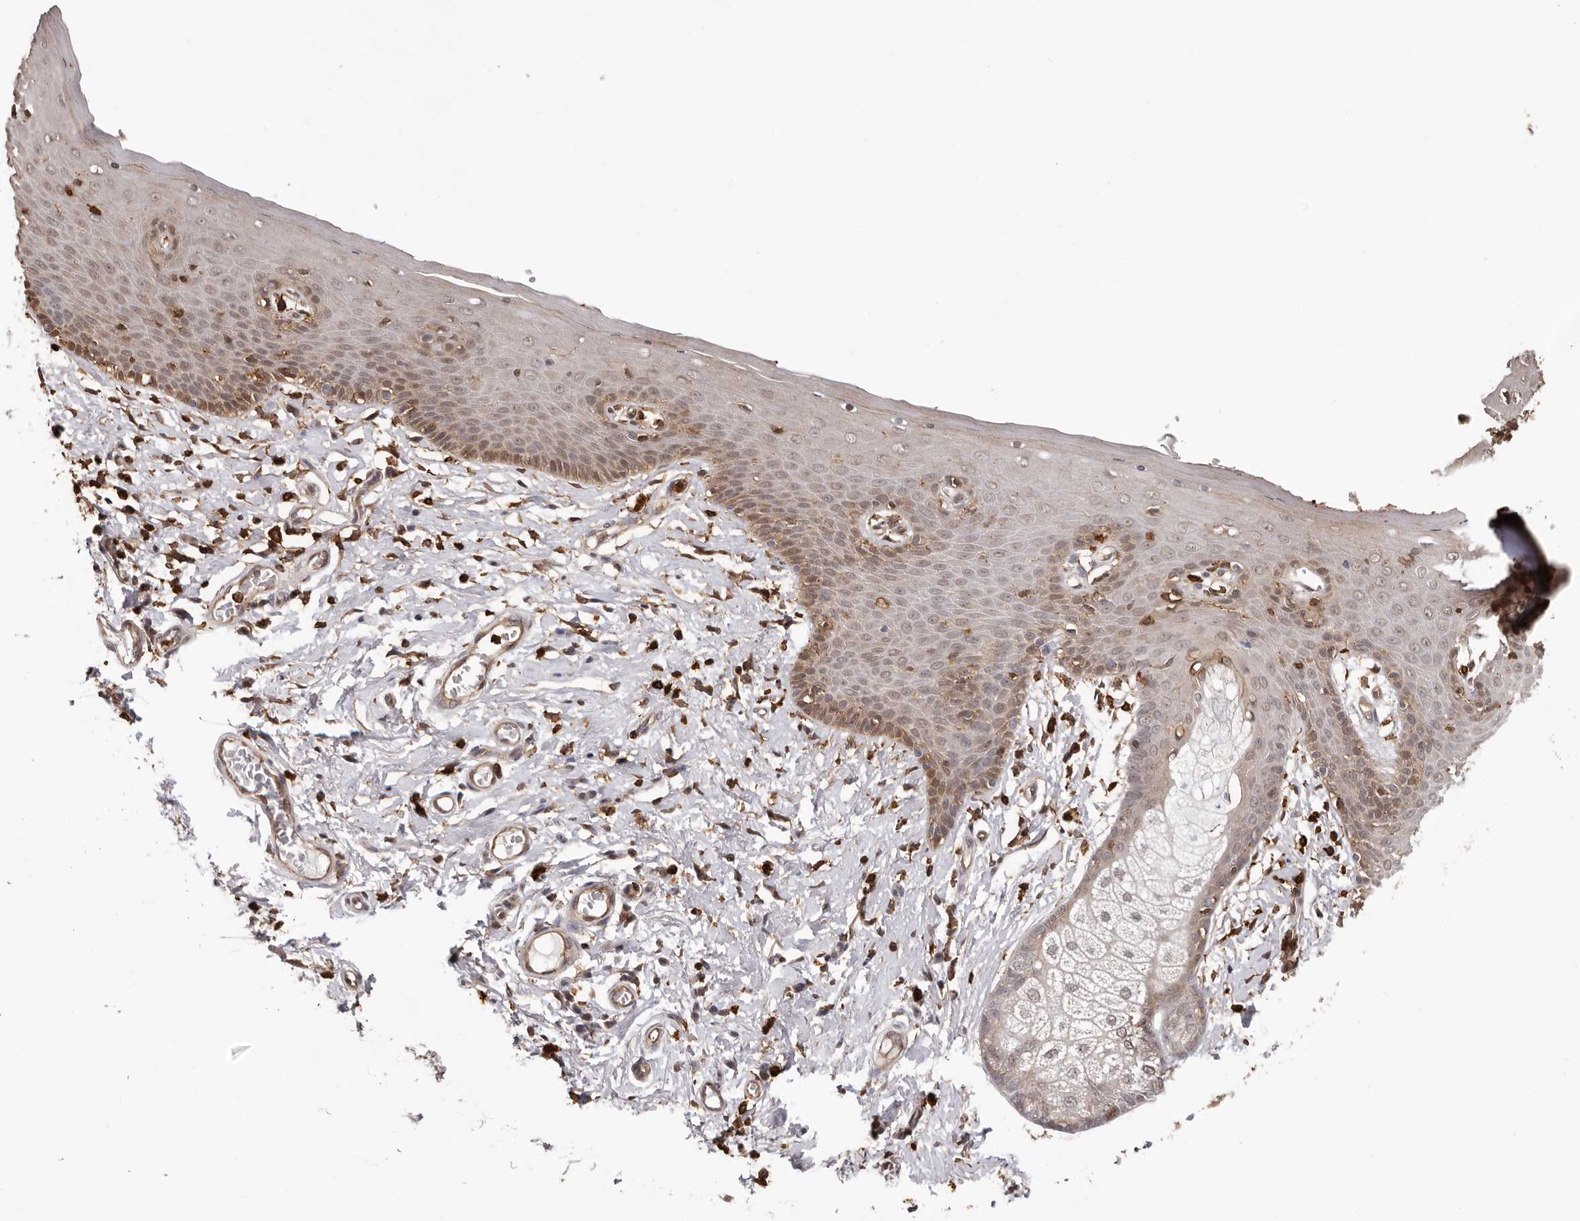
{"staining": {"intensity": "moderate", "quantity": "25%-75%", "location": "cytoplasmic/membranous"}, "tissue": "skin", "cell_type": "Epidermal cells", "image_type": "normal", "snomed": [{"axis": "morphology", "description": "Normal tissue, NOS"}, {"axis": "topography", "description": "Vulva"}], "caption": "Approximately 25%-75% of epidermal cells in normal skin demonstrate moderate cytoplasmic/membranous protein expression as visualized by brown immunohistochemical staining.", "gene": "PRR12", "patient": {"sex": "female", "age": 66}}